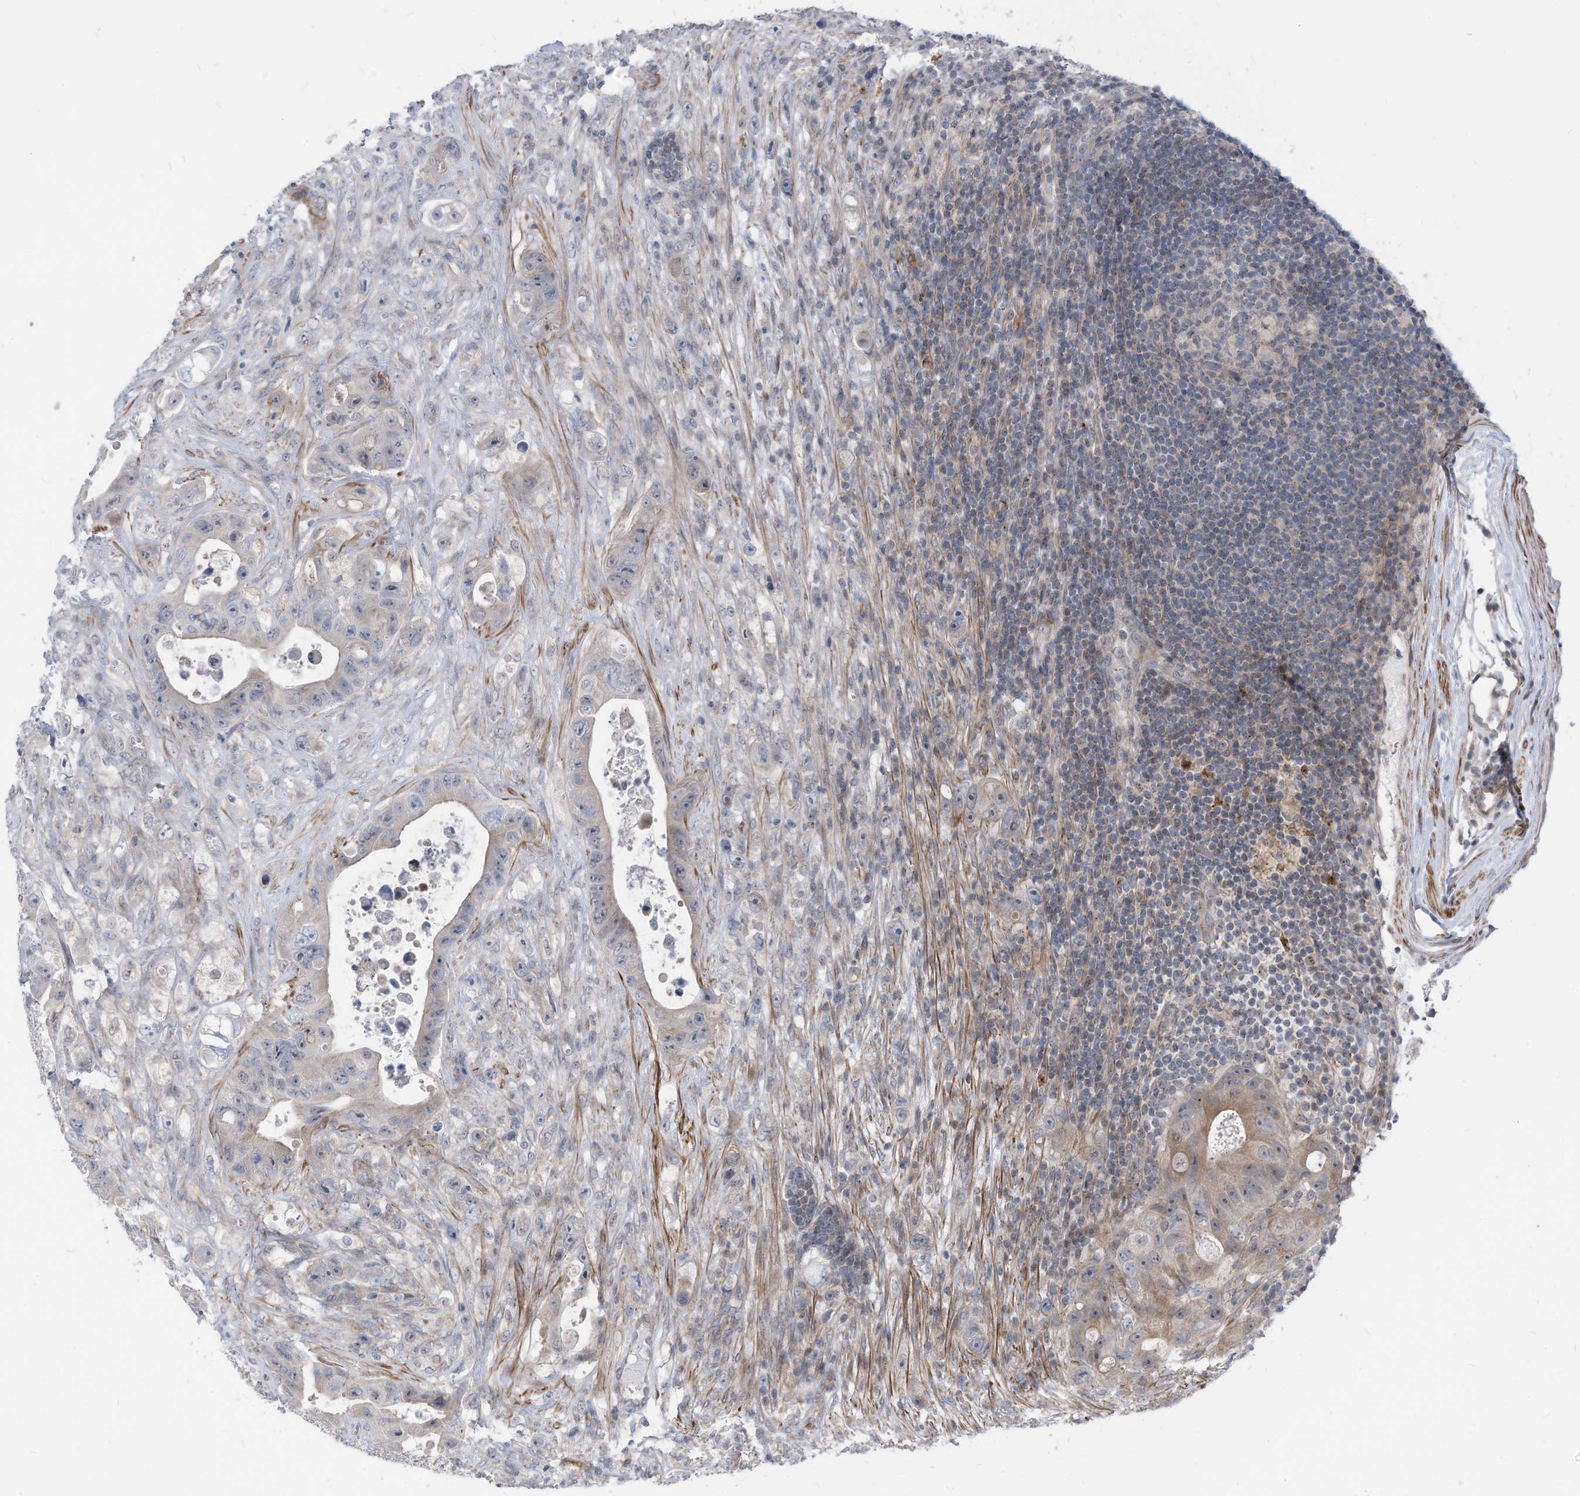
{"staining": {"intensity": "negative", "quantity": "none", "location": "none"}, "tissue": "colorectal cancer", "cell_type": "Tumor cells", "image_type": "cancer", "snomed": [{"axis": "morphology", "description": "Adenocarcinoma, NOS"}, {"axis": "topography", "description": "Colon"}], "caption": "High power microscopy image of an immunohistochemistry micrograph of colorectal adenocarcinoma, revealing no significant staining in tumor cells.", "gene": "GPATCH3", "patient": {"sex": "female", "age": 46}}